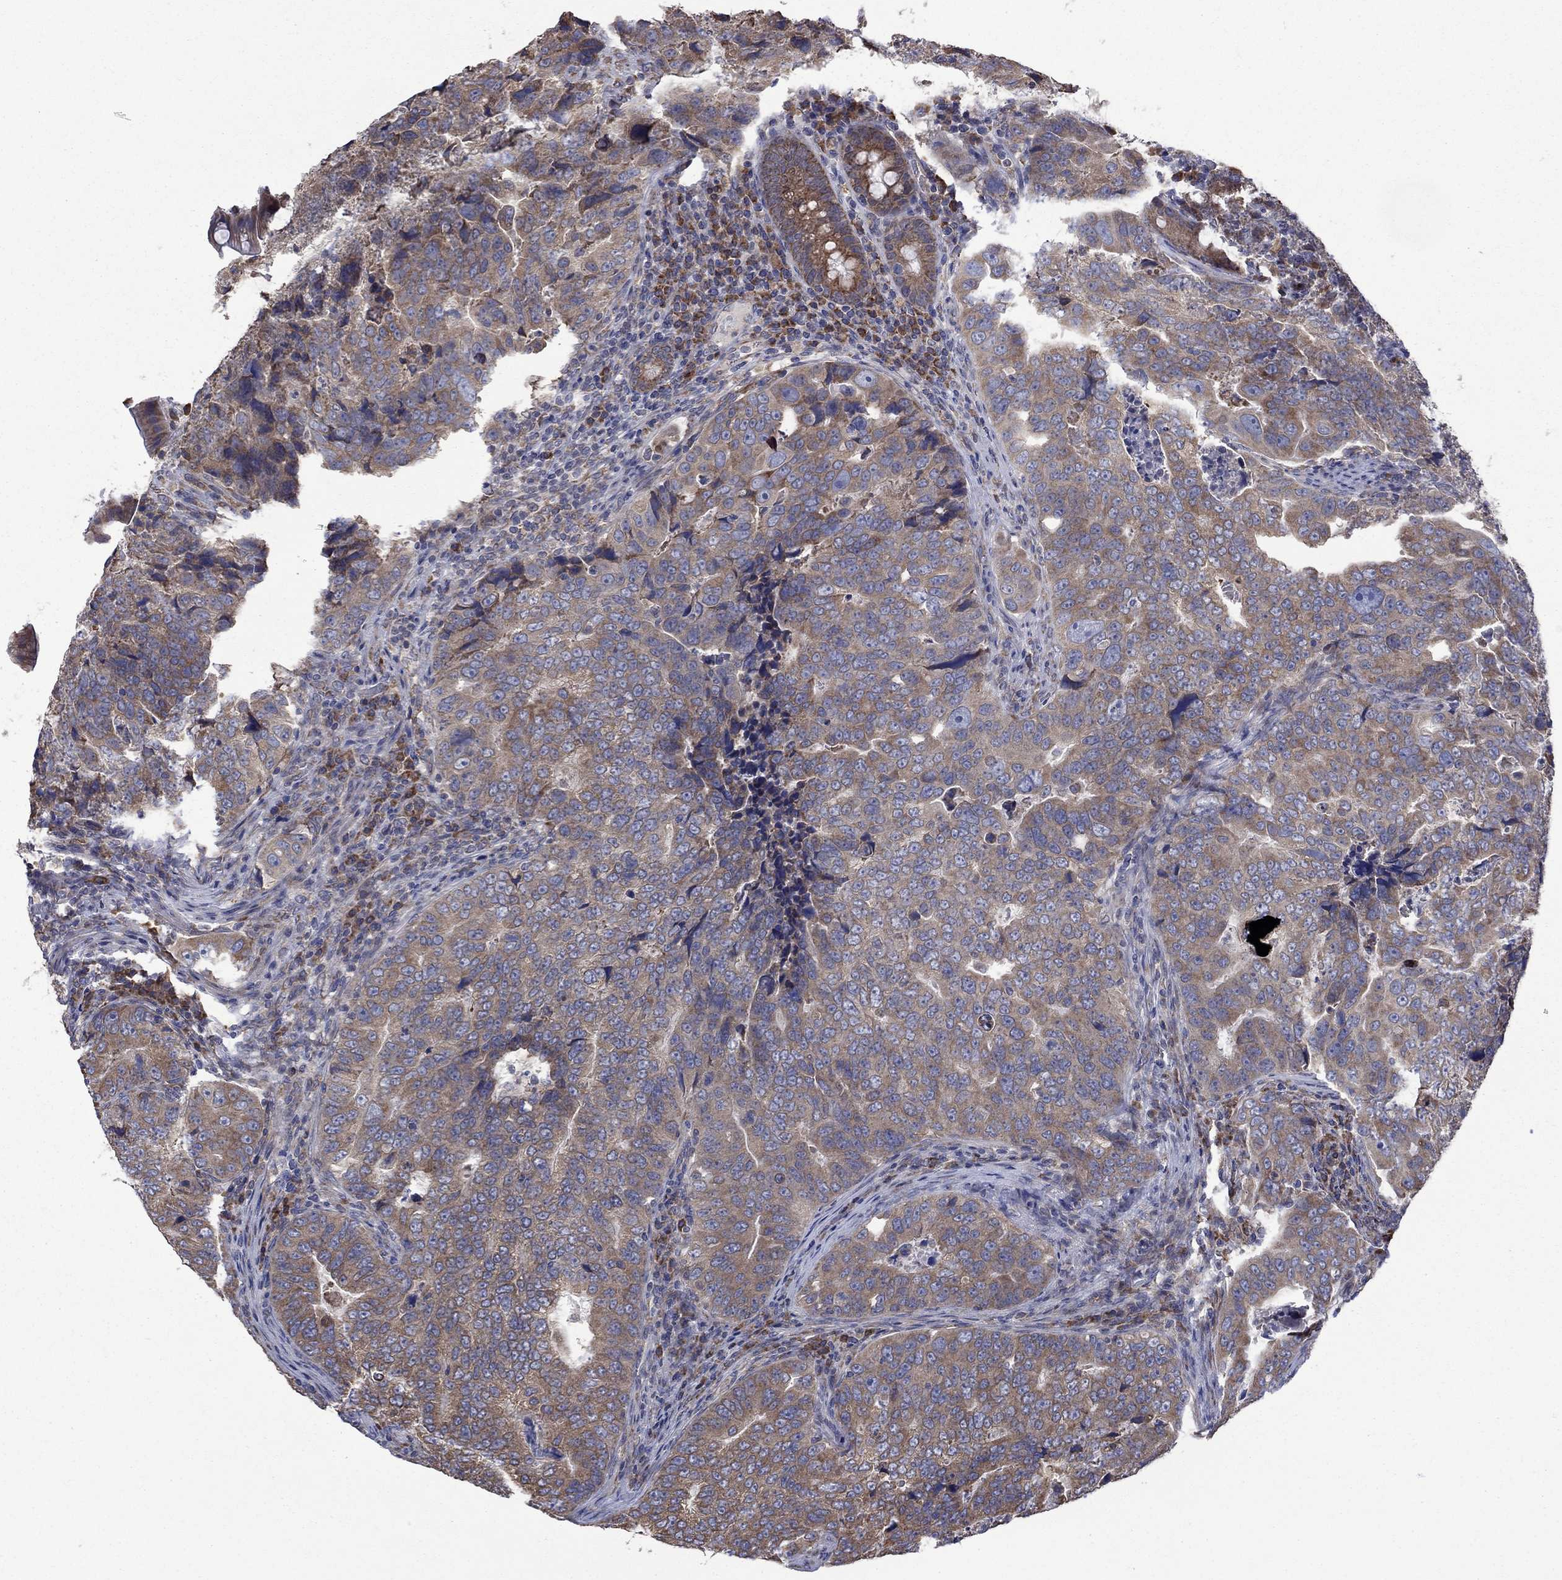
{"staining": {"intensity": "moderate", "quantity": ">75%", "location": "cytoplasmic/membranous"}, "tissue": "colorectal cancer", "cell_type": "Tumor cells", "image_type": "cancer", "snomed": [{"axis": "morphology", "description": "Adenocarcinoma, NOS"}, {"axis": "topography", "description": "Colon"}], "caption": "Colorectal cancer (adenocarcinoma) tissue exhibits moderate cytoplasmic/membranous positivity in about >75% of tumor cells, visualized by immunohistochemistry.", "gene": "FURIN", "patient": {"sex": "female", "age": 72}}